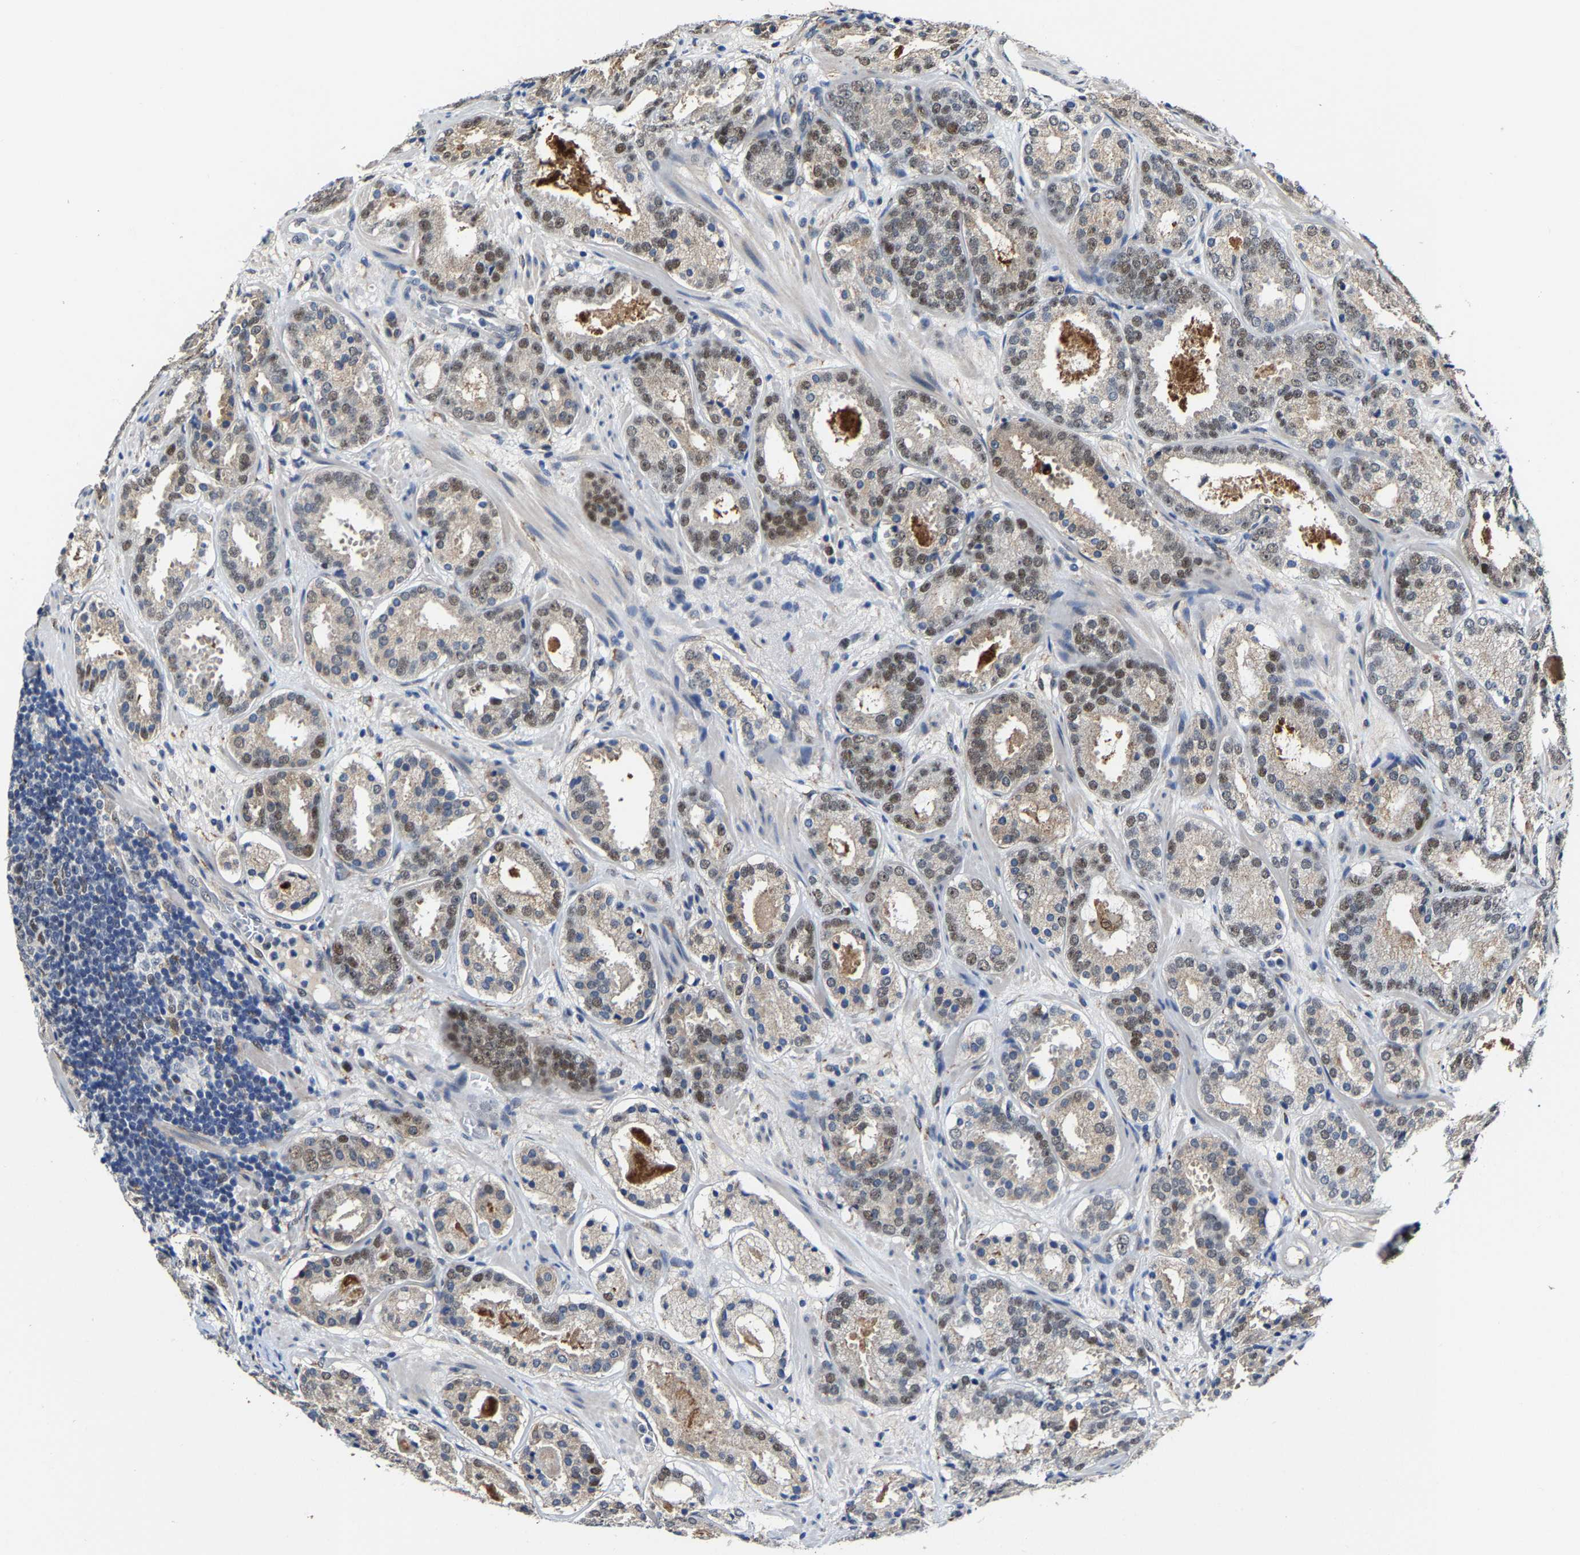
{"staining": {"intensity": "moderate", "quantity": "25%-75%", "location": "nuclear"}, "tissue": "prostate cancer", "cell_type": "Tumor cells", "image_type": "cancer", "snomed": [{"axis": "morphology", "description": "Adenocarcinoma, Low grade"}, {"axis": "topography", "description": "Prostate"}], "caption": "An immunohistochemistry photomicrograph of neoplastic tissue is shown. Protein staining in brown labels moderate nuclear positivity in prostate cancer (adenocarcinoma (low-grade)) within tumor cells. Using DAB (3,3'-diaminobenzidine) (brown) and hematoxylin (blue) stains, captured at high magnification using brightfield microscopy.", "gene": "METTL1", "patient": {"sex": "male", "age": 69}}